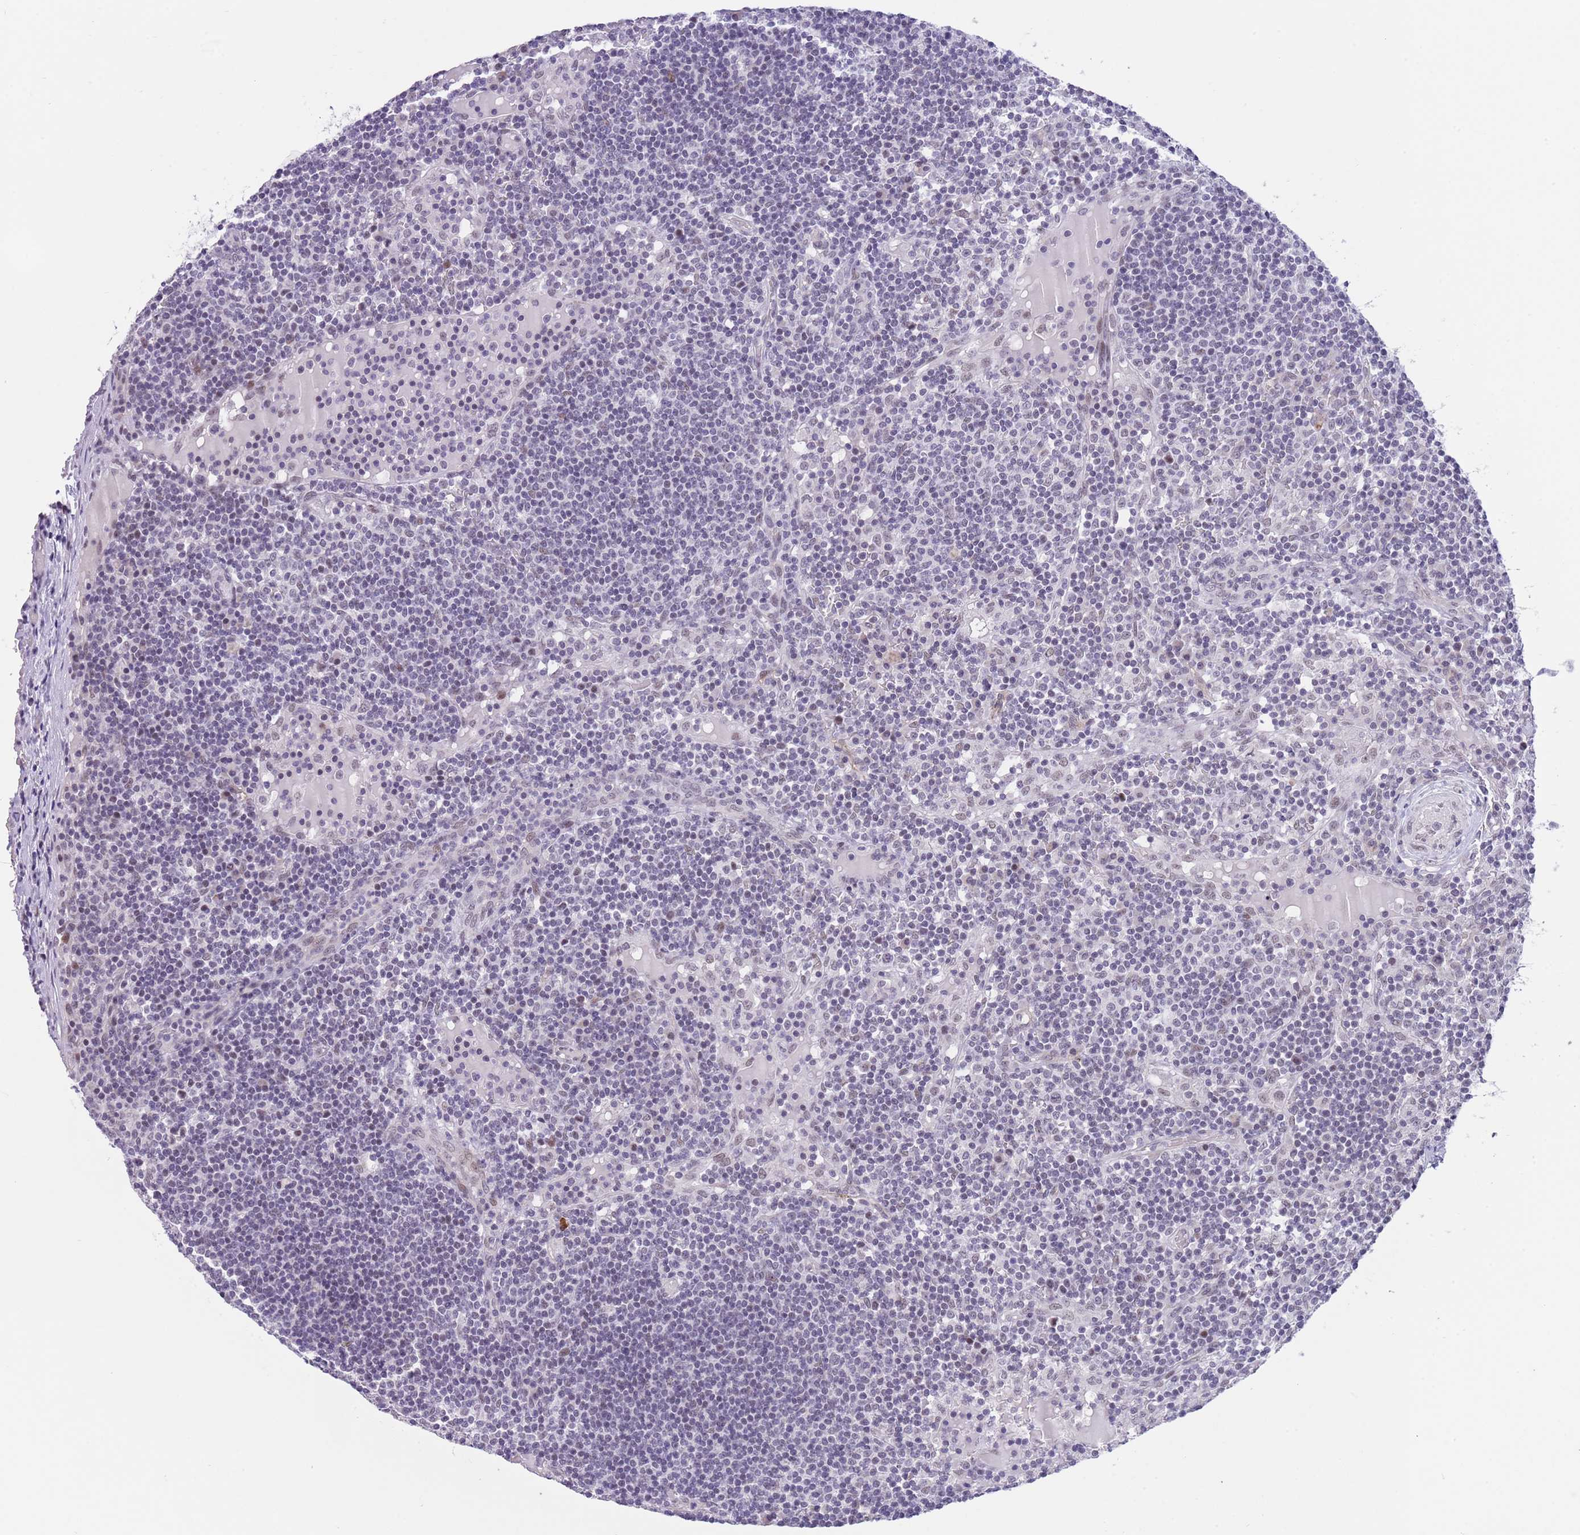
{"staining": {"intensity": "weak", "quantity": "<25%", "location": "nuclear"}, "tissue": "lymph node", "cell_type": "Germinal center cells", "image_type": "normal", "snomed": [{"axis": "morphology", "description": "Normal tissue, NOS"}, {"axis": "topography", "description": "Lymph node"}], "caption": "The image reveals no staining of germinal center cells in unremarkable lymph node.", "gene": "RFX1", "patient": {"sex": "male", "age": 53}}